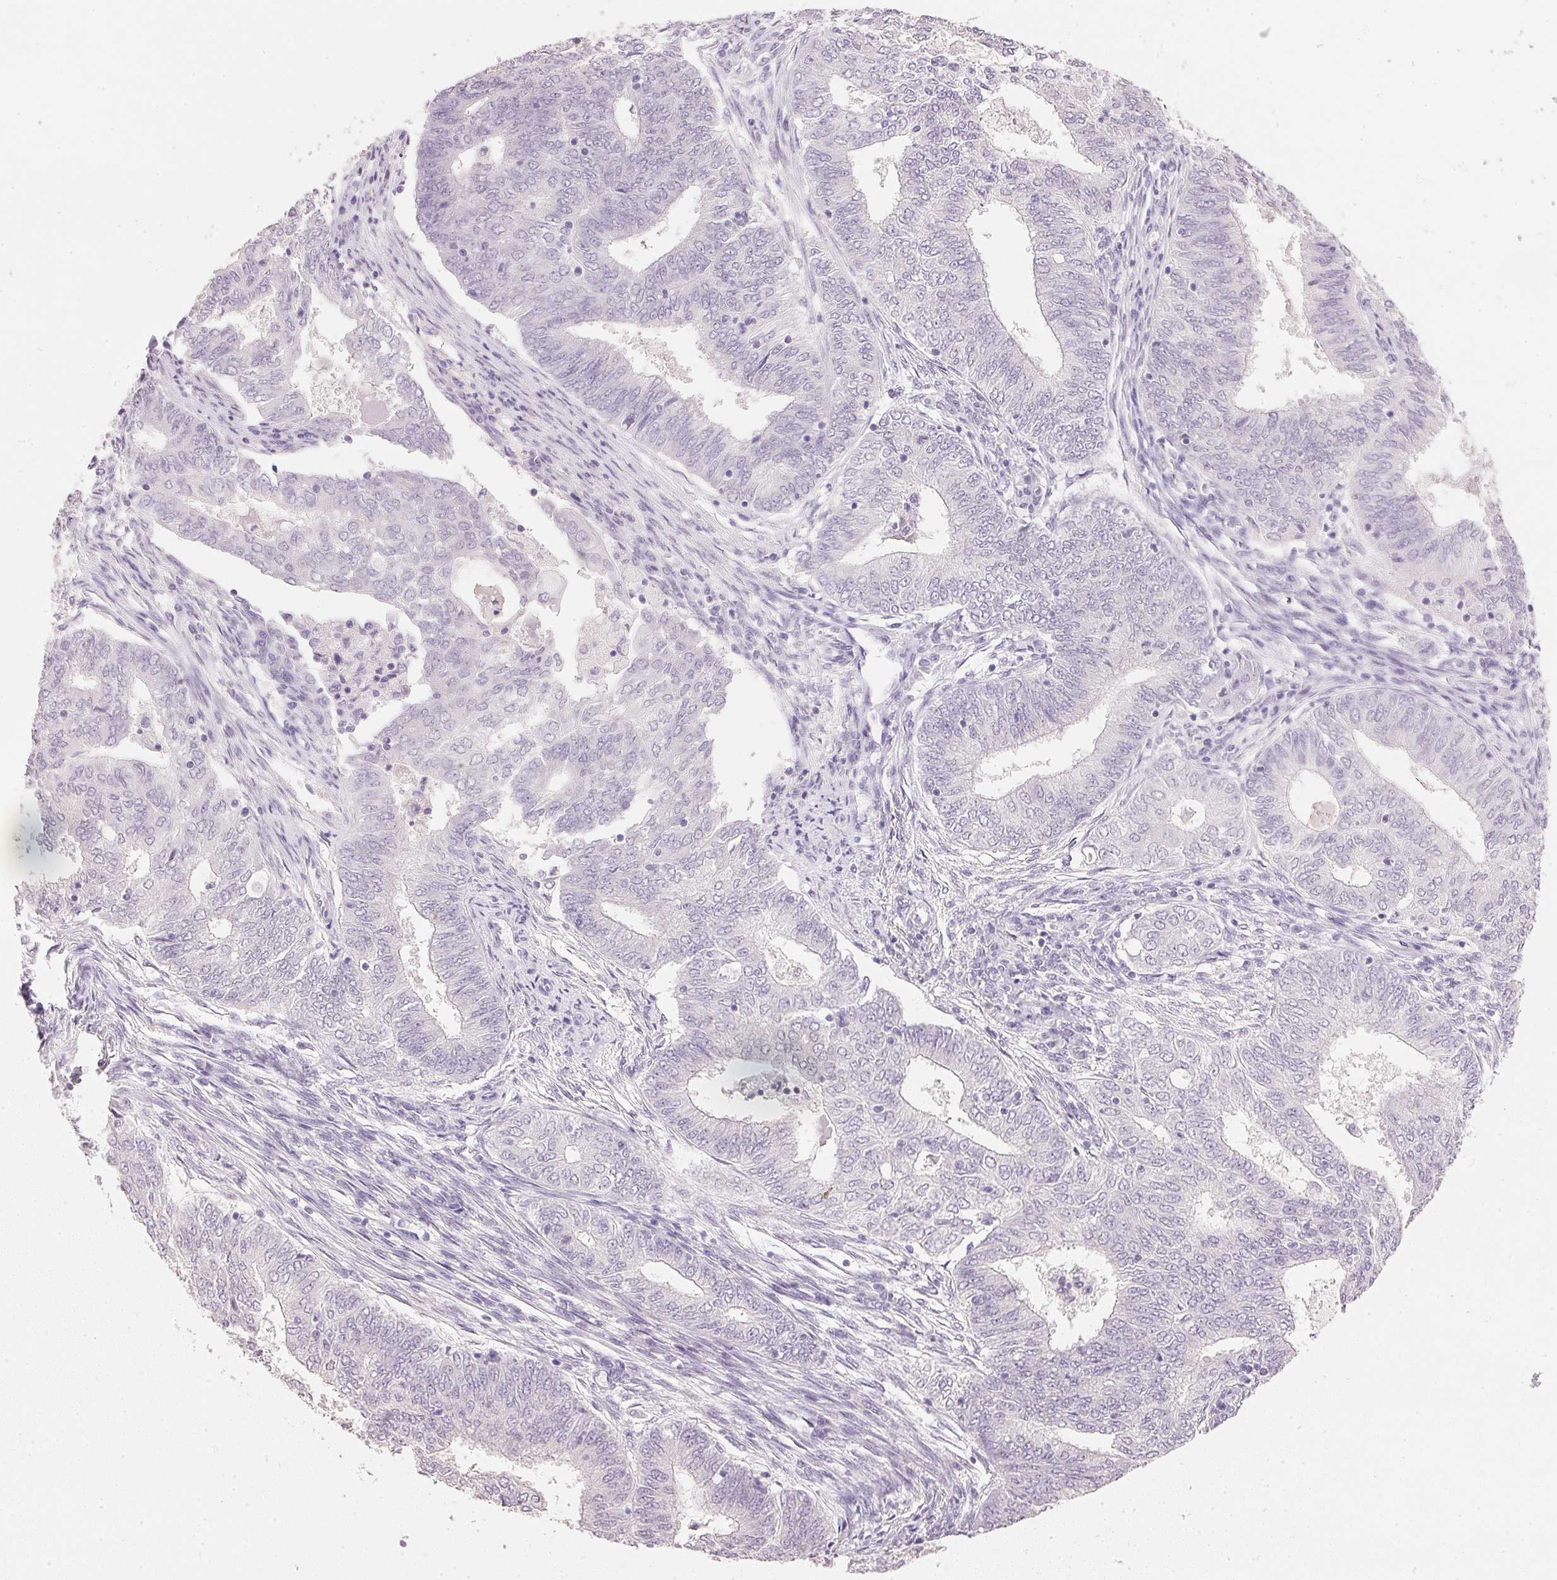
{"staining": {"intensity": "negative", "quantity": "none", "location": "none"}, "tissue": "endometrial cancer", "cell_type": "Tumor cells", "image_type": "cancer", "snomed": [{"axis": "morphology", "description": "Adenocarcinoma, NOS"}, {"axis": "topography", "description": "Endometrium"}], "caption": "High power microscopy micrograph of an immunohistochemistry micrograph of endometrial cancer, revealing no significant positivity in tumor cells.", "gene": "IGFBP1", "patient": {"sex": "female", "age": 62}}